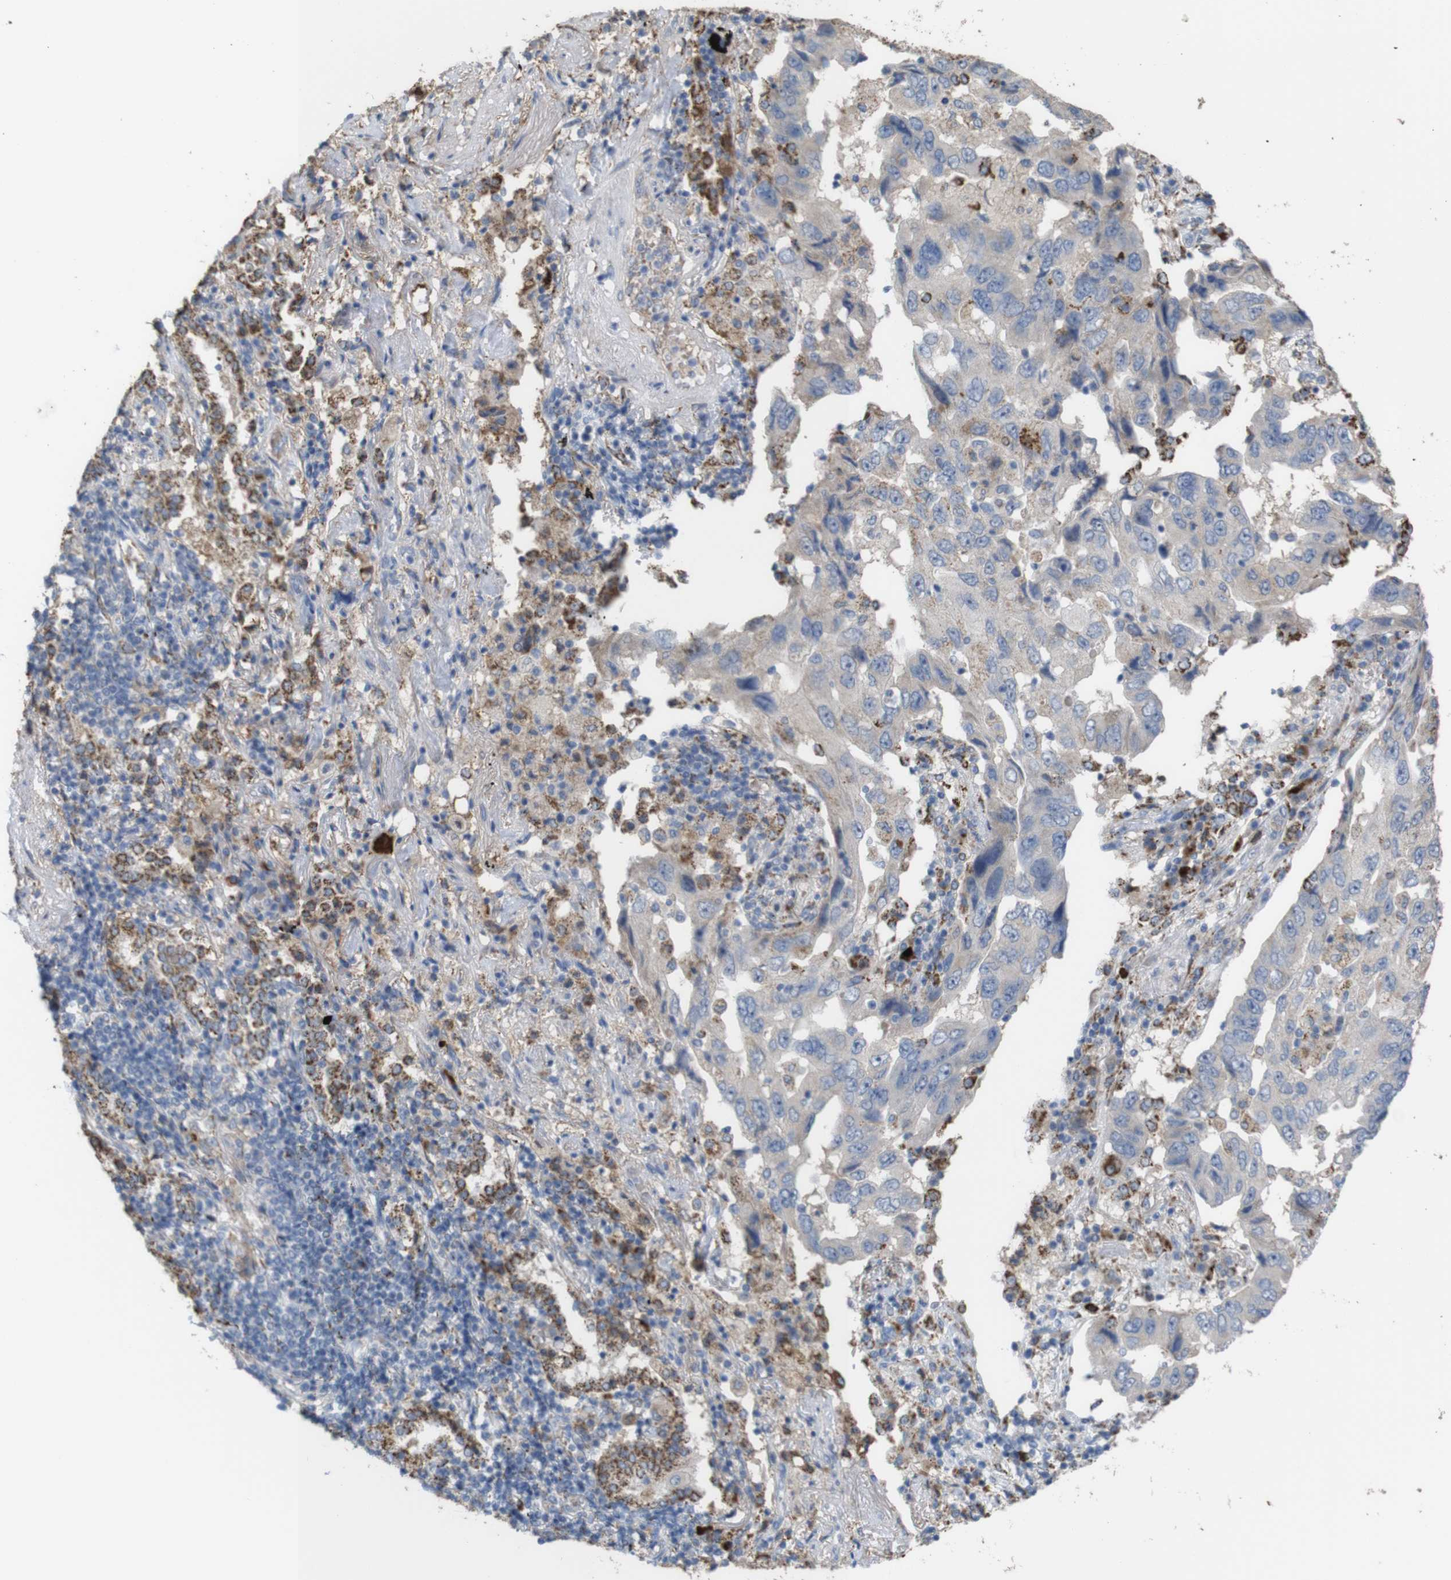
{"staining": {"intensity": "weak", "quantity": ">75%", "location": "cytoplasmic/membranous"}, "tissue": "lung cancer", "cell_type": "Tumor cells", "image_type": "cancer", "snomed": [{"axis": "morphology", "description": "Adenocarcinoma, NOS"}, {"axis": "topography", "description": "Lung"}], "caption": "Protein expression analysis of lung adenocarcinoma reveals weak cytoplasmic/membranous expression in approximately >75% of tumor cells. The staining was performed using DAB (3,3'-diaminobenzidine) to visualize the protein expression in brown, while the nuclei were stained in blue with hematoxylin (Magnification: 20x).", "gene": "PTPRR", "patient": {"sex": "female", "age": 65}}